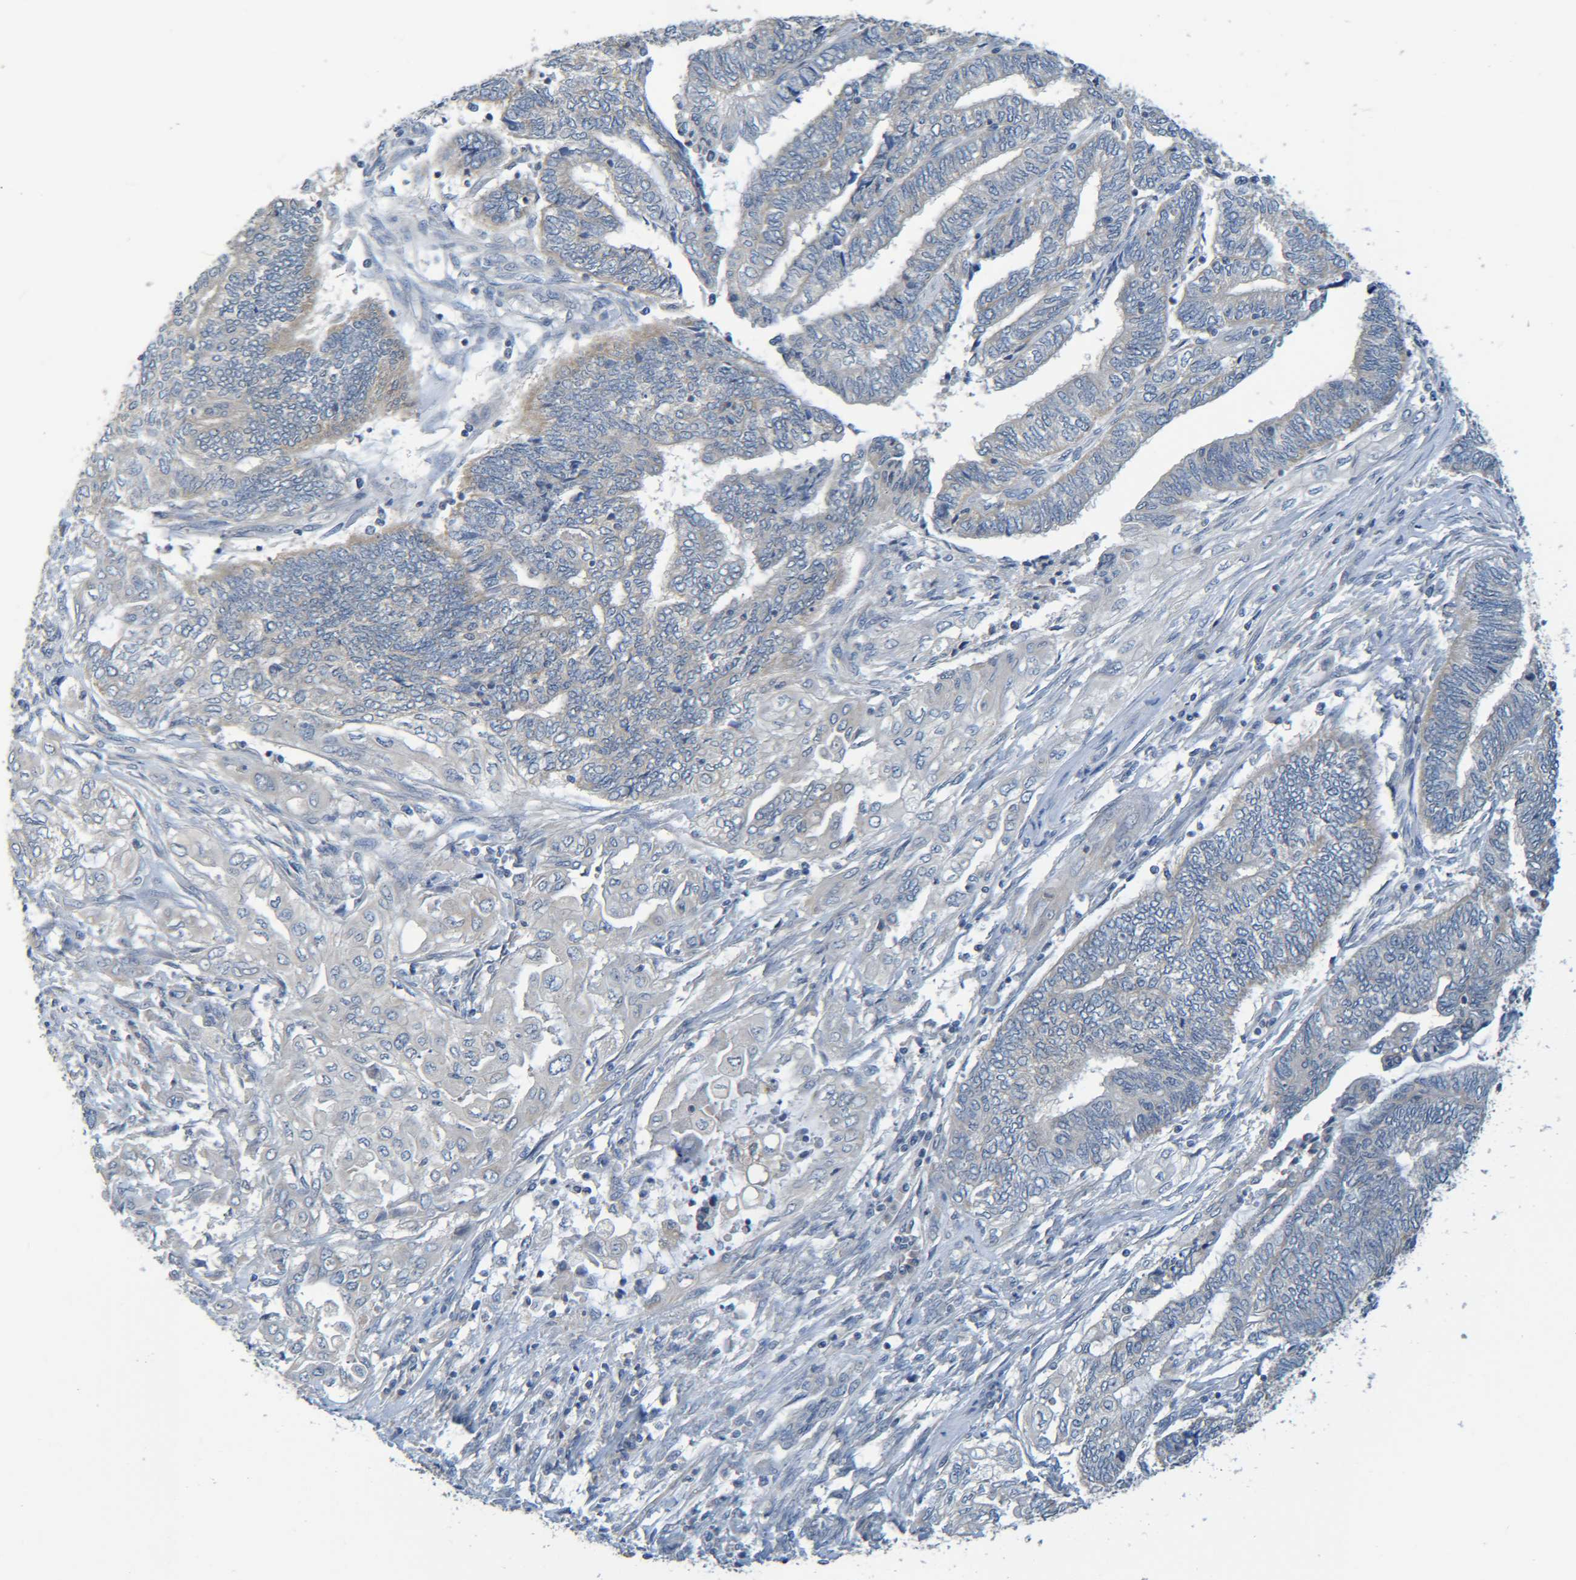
{"staining": {"intensity": "weak", "quantity": "<25%", "location": "cytoplasmic/membranous"}, "tissue": "endometrial cancer", "cell_type": "Tumor cells", "image_type": "cancer", "snomed": [{"axis": "morphology", "description": "Adenocarcinoma, NOS"}, {"axis": "topography", "description": "Uterus"}, {"axis": "topography", "description": "Endometrium"}], "caption": "This is an immunohistochemistry image of adenocarcinoma (endometrial). There is no staining in tumor cells.", "gene": "CYP4F2", "patient": {"sex": "female", "age": 70}}